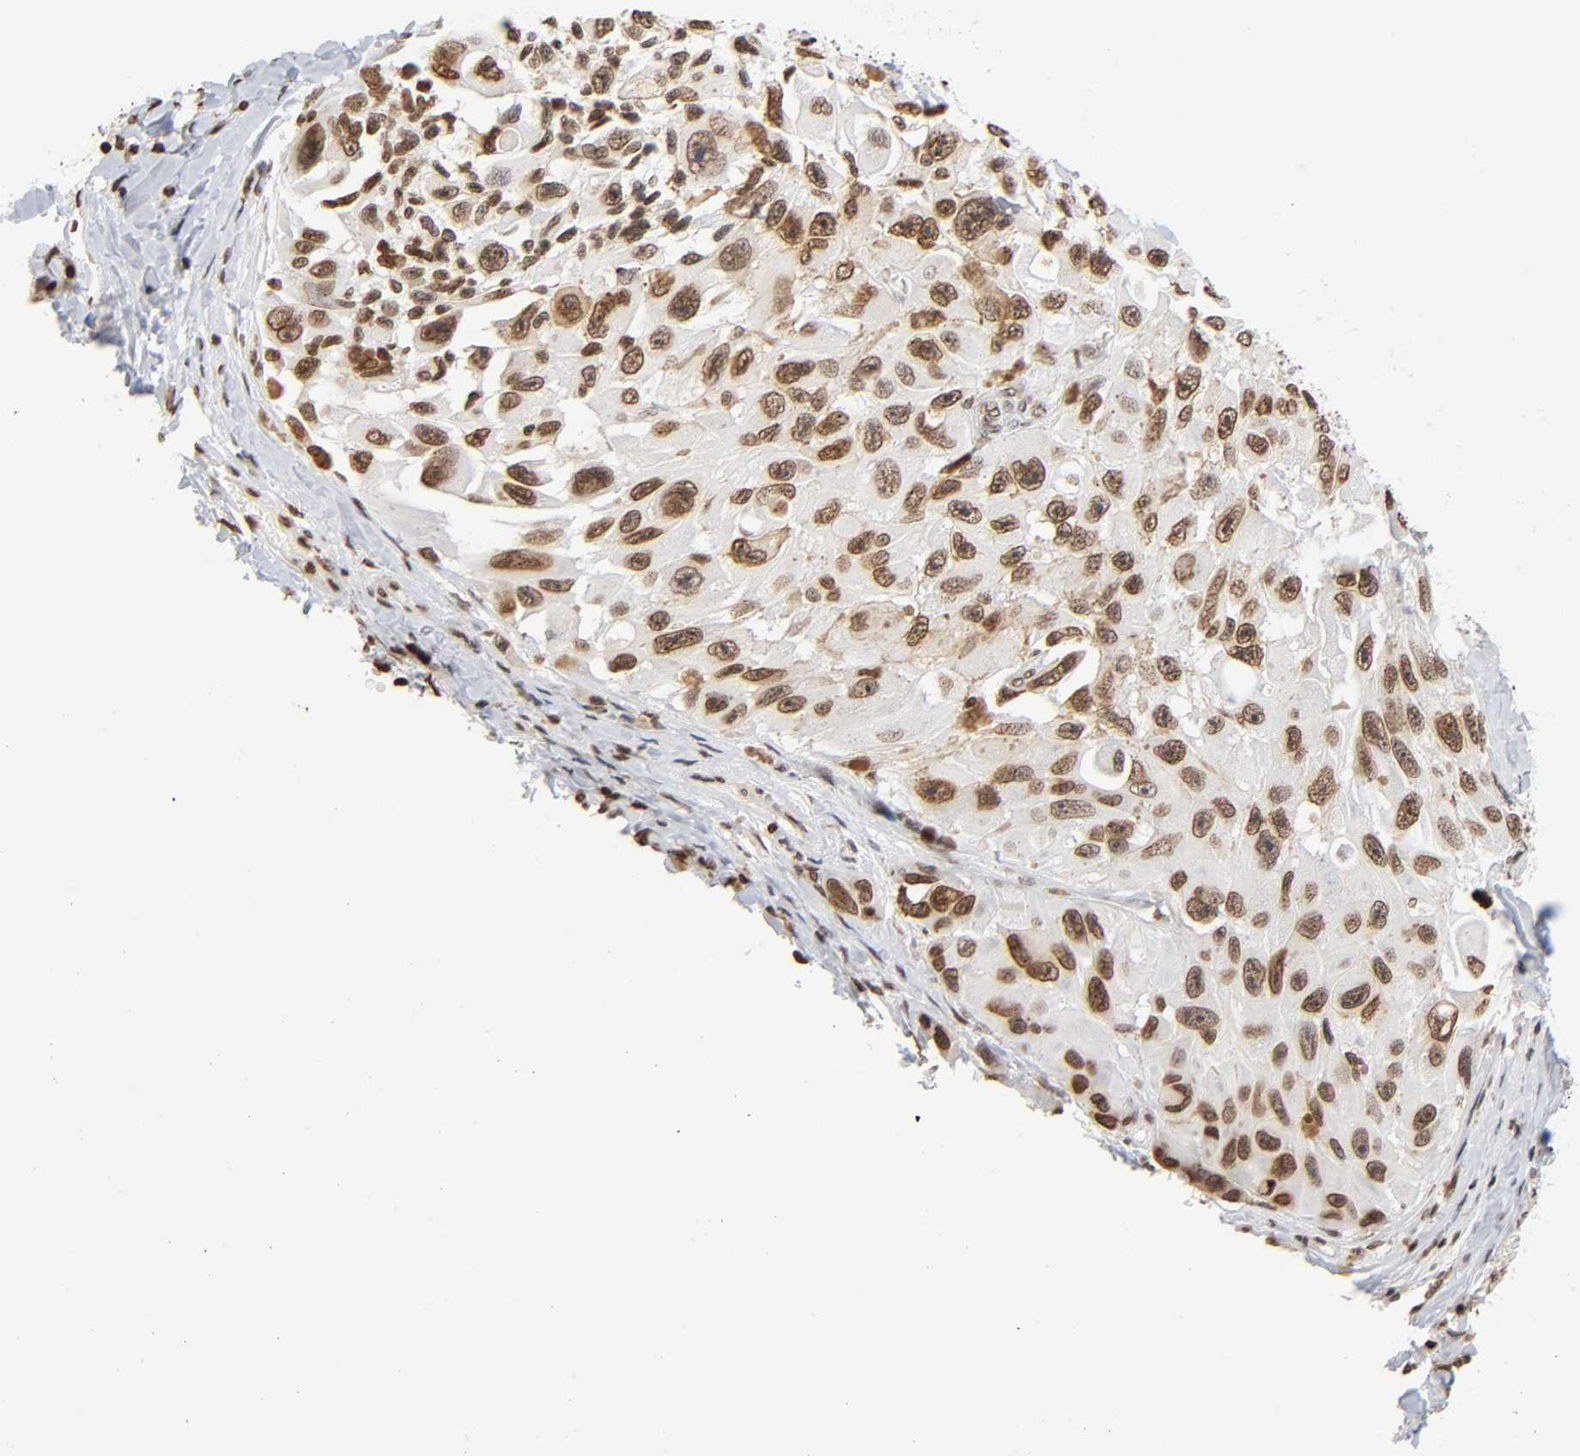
{"staining": {"intensity": "moderate", "quantity": ">75%", "location": "nuclear"}, "tissue": "melanoma", "cell_type": "Tumor cells", "image_type": "cancer", "snomed": [{"axis": "morphology", "description": "Malignant melanoma, NOS"}, {"axis": "topography", "description": "Skin"}], "caption": "Brown immunohistochemical staining in human malignant melanoma displays moderate nuclear staining in approximately >75% of tumor cells.", "gene": "HOXA6", "patient": {"sex": "female", "age": 73}}